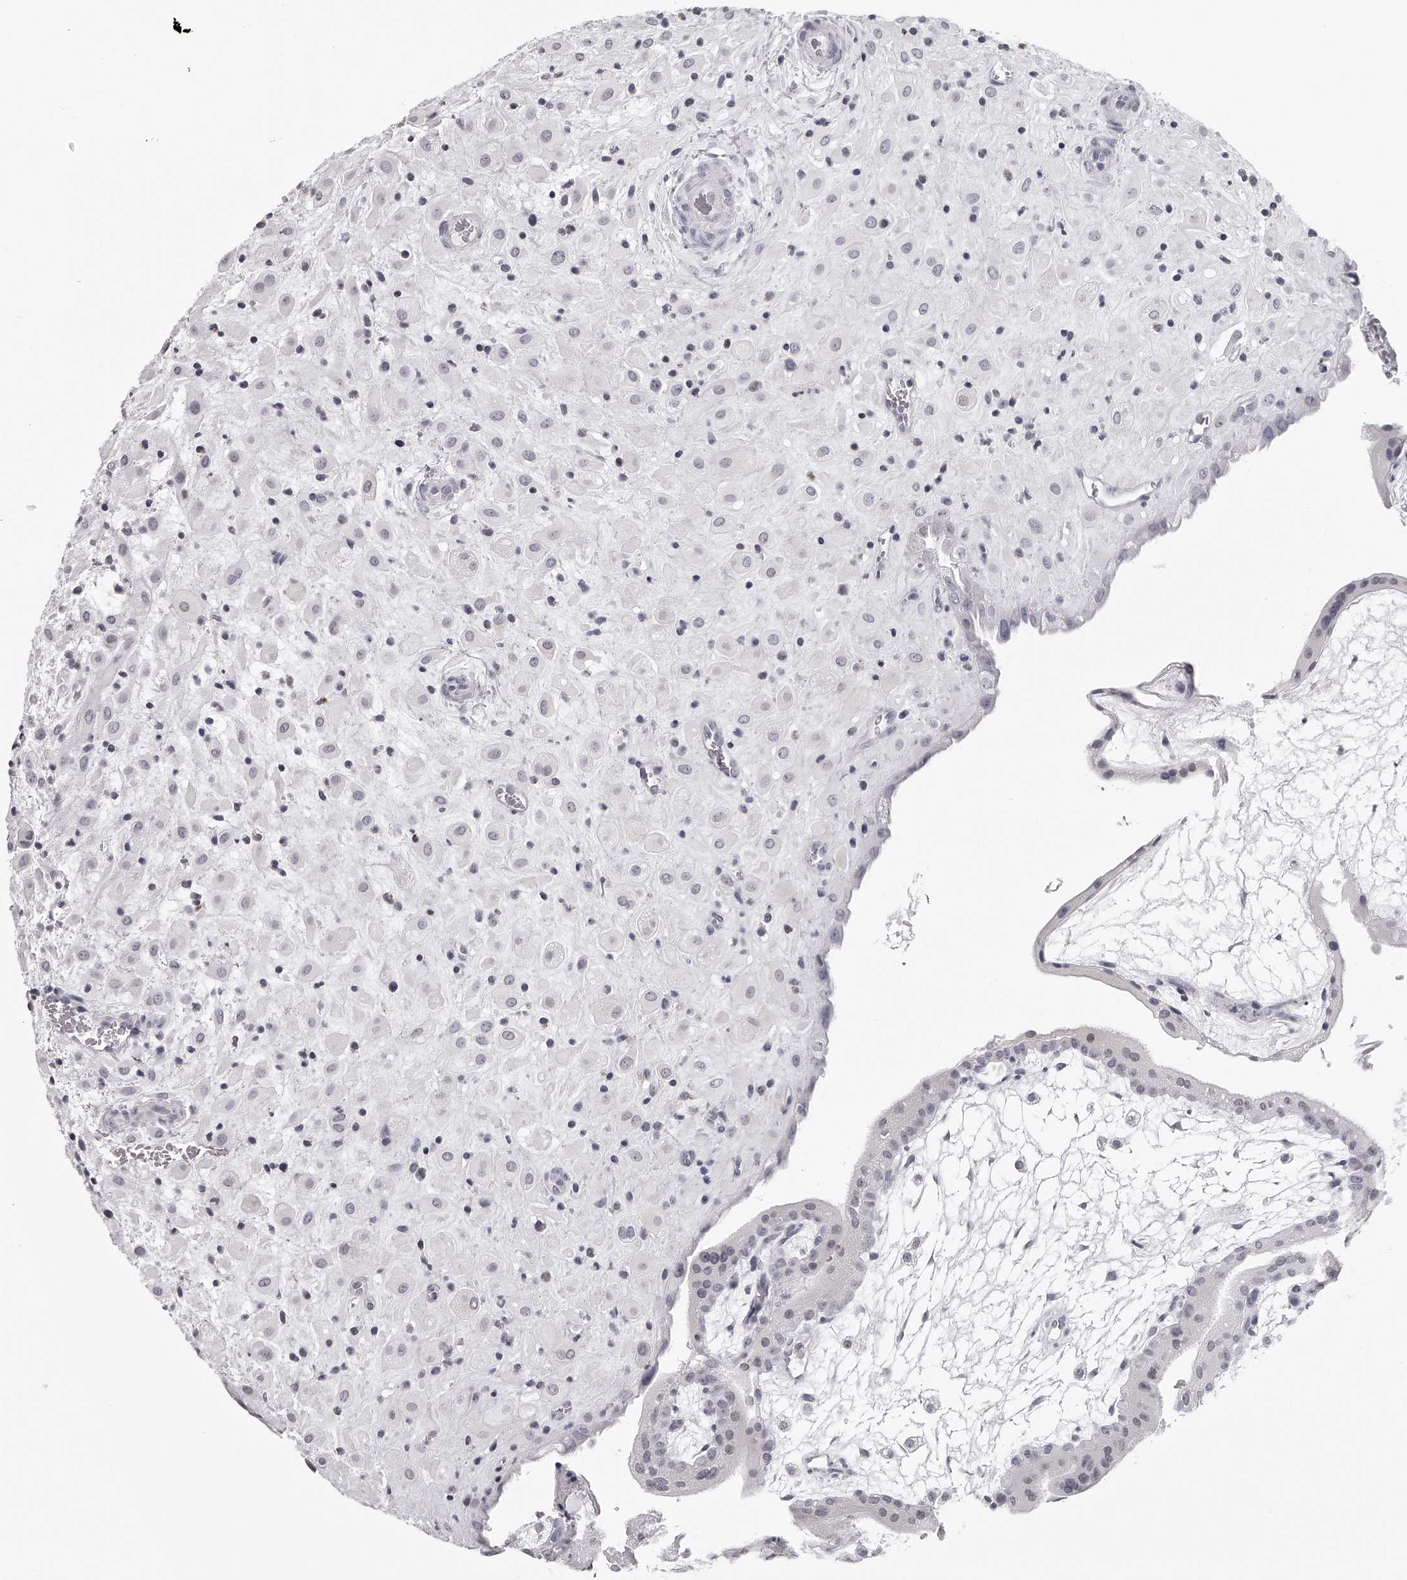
{"staining": {"intensity": "negative", "quantity": "none", "location": "none"}, "tissue": "placenta", "cell_type": "Decidual cells", "image_type": "normal", "snomed": [{"axis": "morphology", "description": "Normal tissue, NOS"}, {"axis": "topography", "description": "Placenta"}], "caption": "Immunohistochemistry histopathology image of benign human placenta stained for a protein (brown), which demonstrates no staining in decidual cells.", "gene": "SEC11C", "patient": {"sex": "female", "age": 35}}